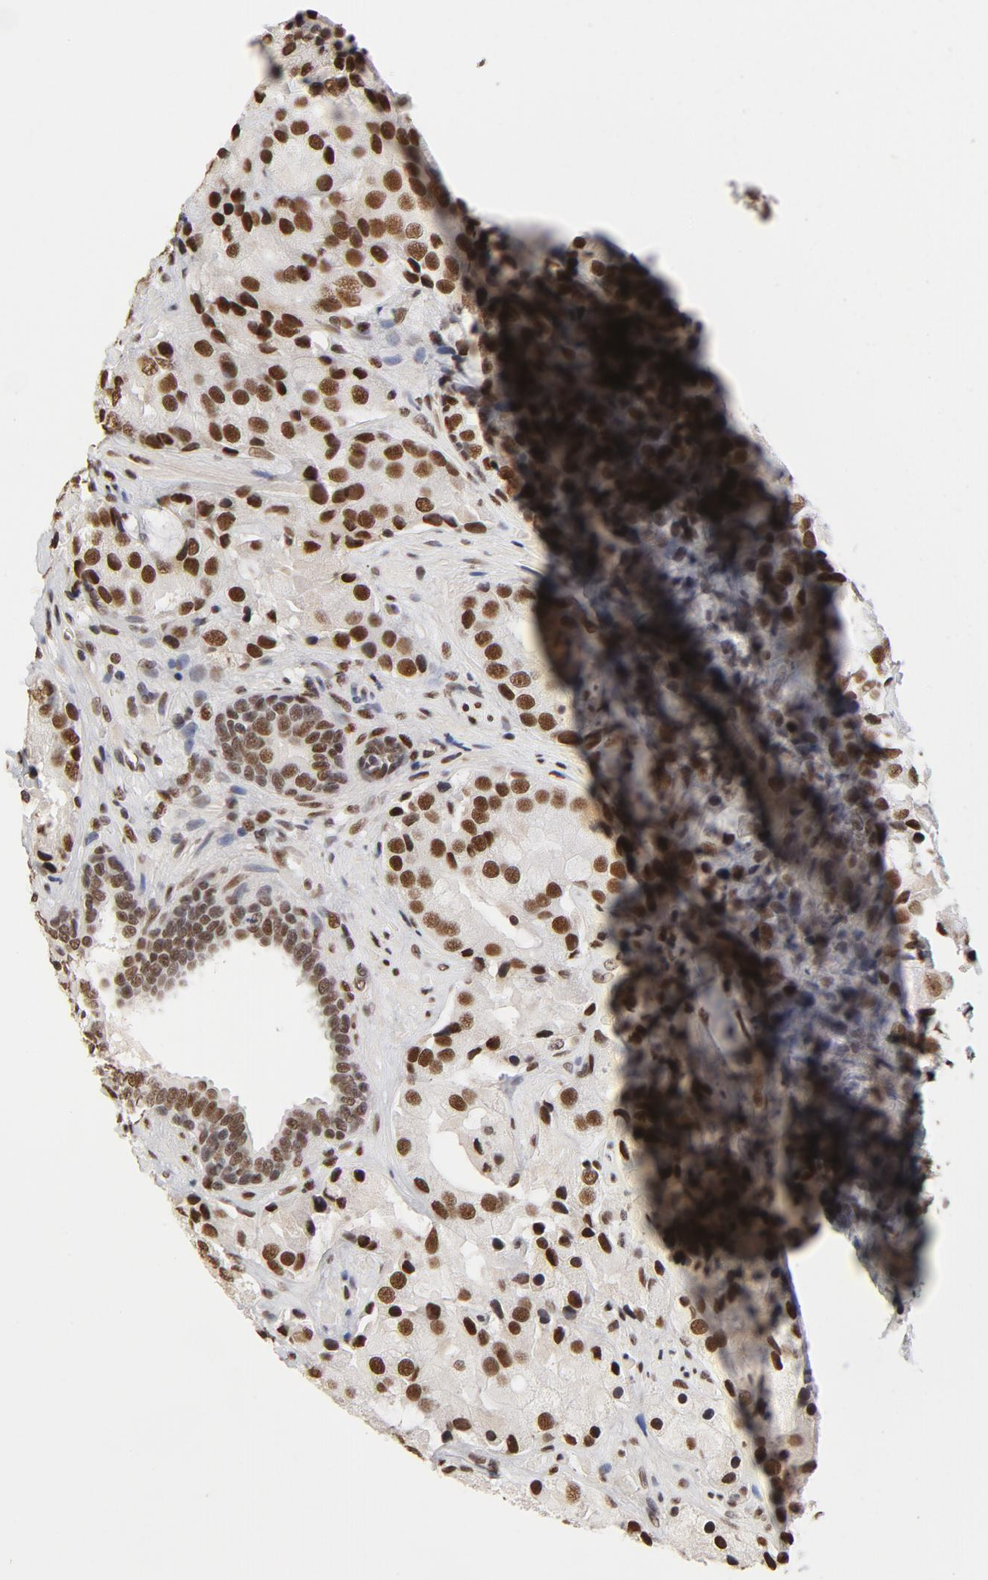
{"staining": {"intensity": "moderate", "quantity": ">75%", "location": "nuclear"}, "tissue": "prostate cancer", "cell_type": "Tumor cells", "image_type": "cancer", "snomed": [{"axis": "morphology", "description": "Adenocarcinoma, High grade"}, {"axis": "topography", "description": "Prostate"}], "caption": "A high-resolution photomicrograph shows immunohistochemistry (IHC) staining of prostate cancer, which displays moderate nuclear expression in about >75% of tumor cells.", "gene": "TP53BP1", "patient": {"sex": "male", "age": 70}}